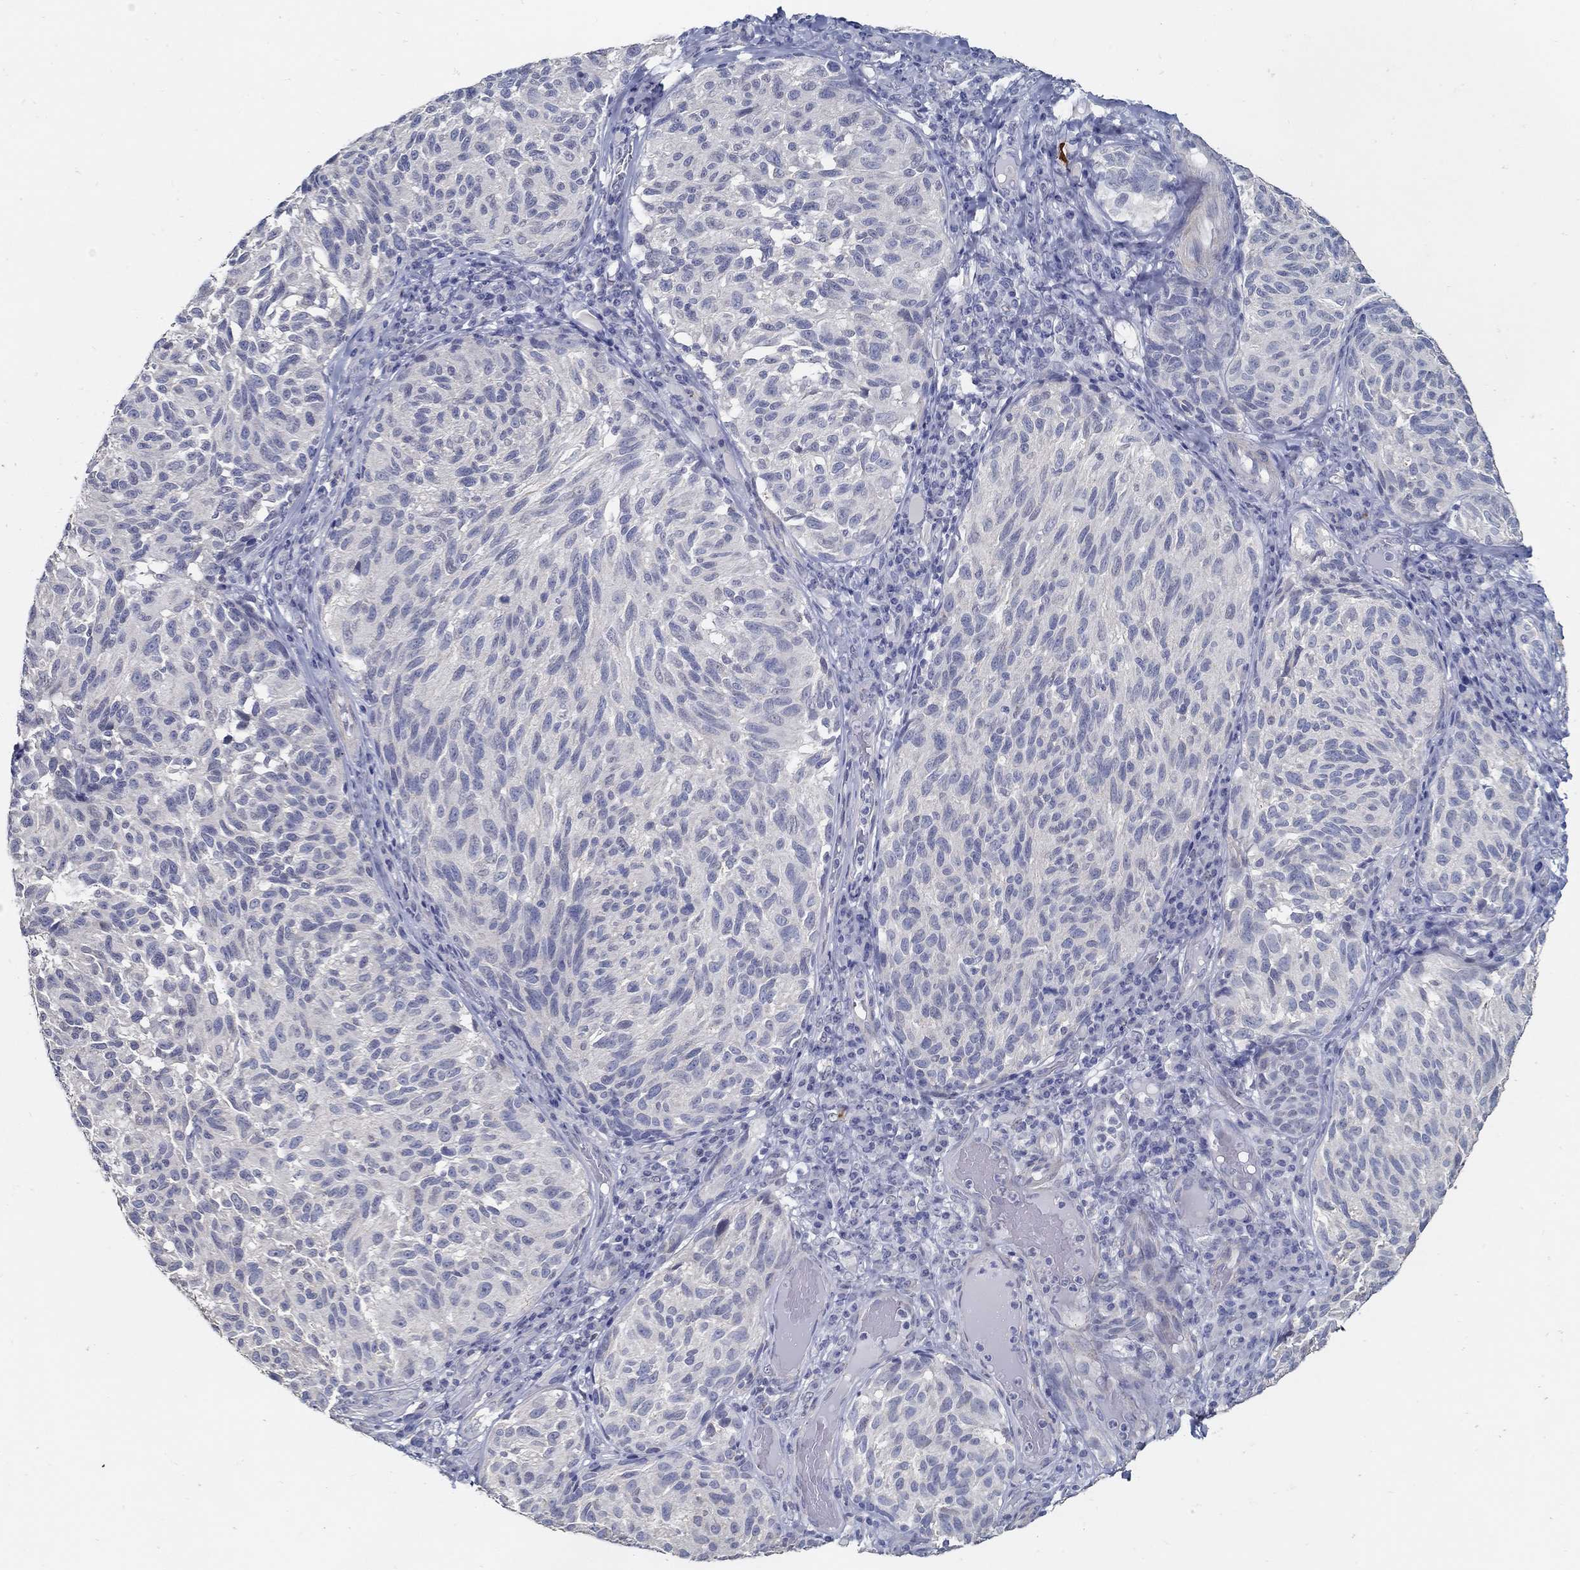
{"staining": {"intensity": "negative", "quantity": "none", "location": "none"}, "tissue": "melanoma", "cell_type": "Tumor cells", "image_type": "cancer", "snomed": [{"axis": "morphology", "description": "Malignant melanoma, NOS"}, {"axis": "topography", "description": "Skin"}], "caption": "Immunohistochemistry (IHC) of human malignant melanoma reveals no positivity in tumor cells.", "gene": "USP29", "patient": {"sex": "female", "age": 73}}